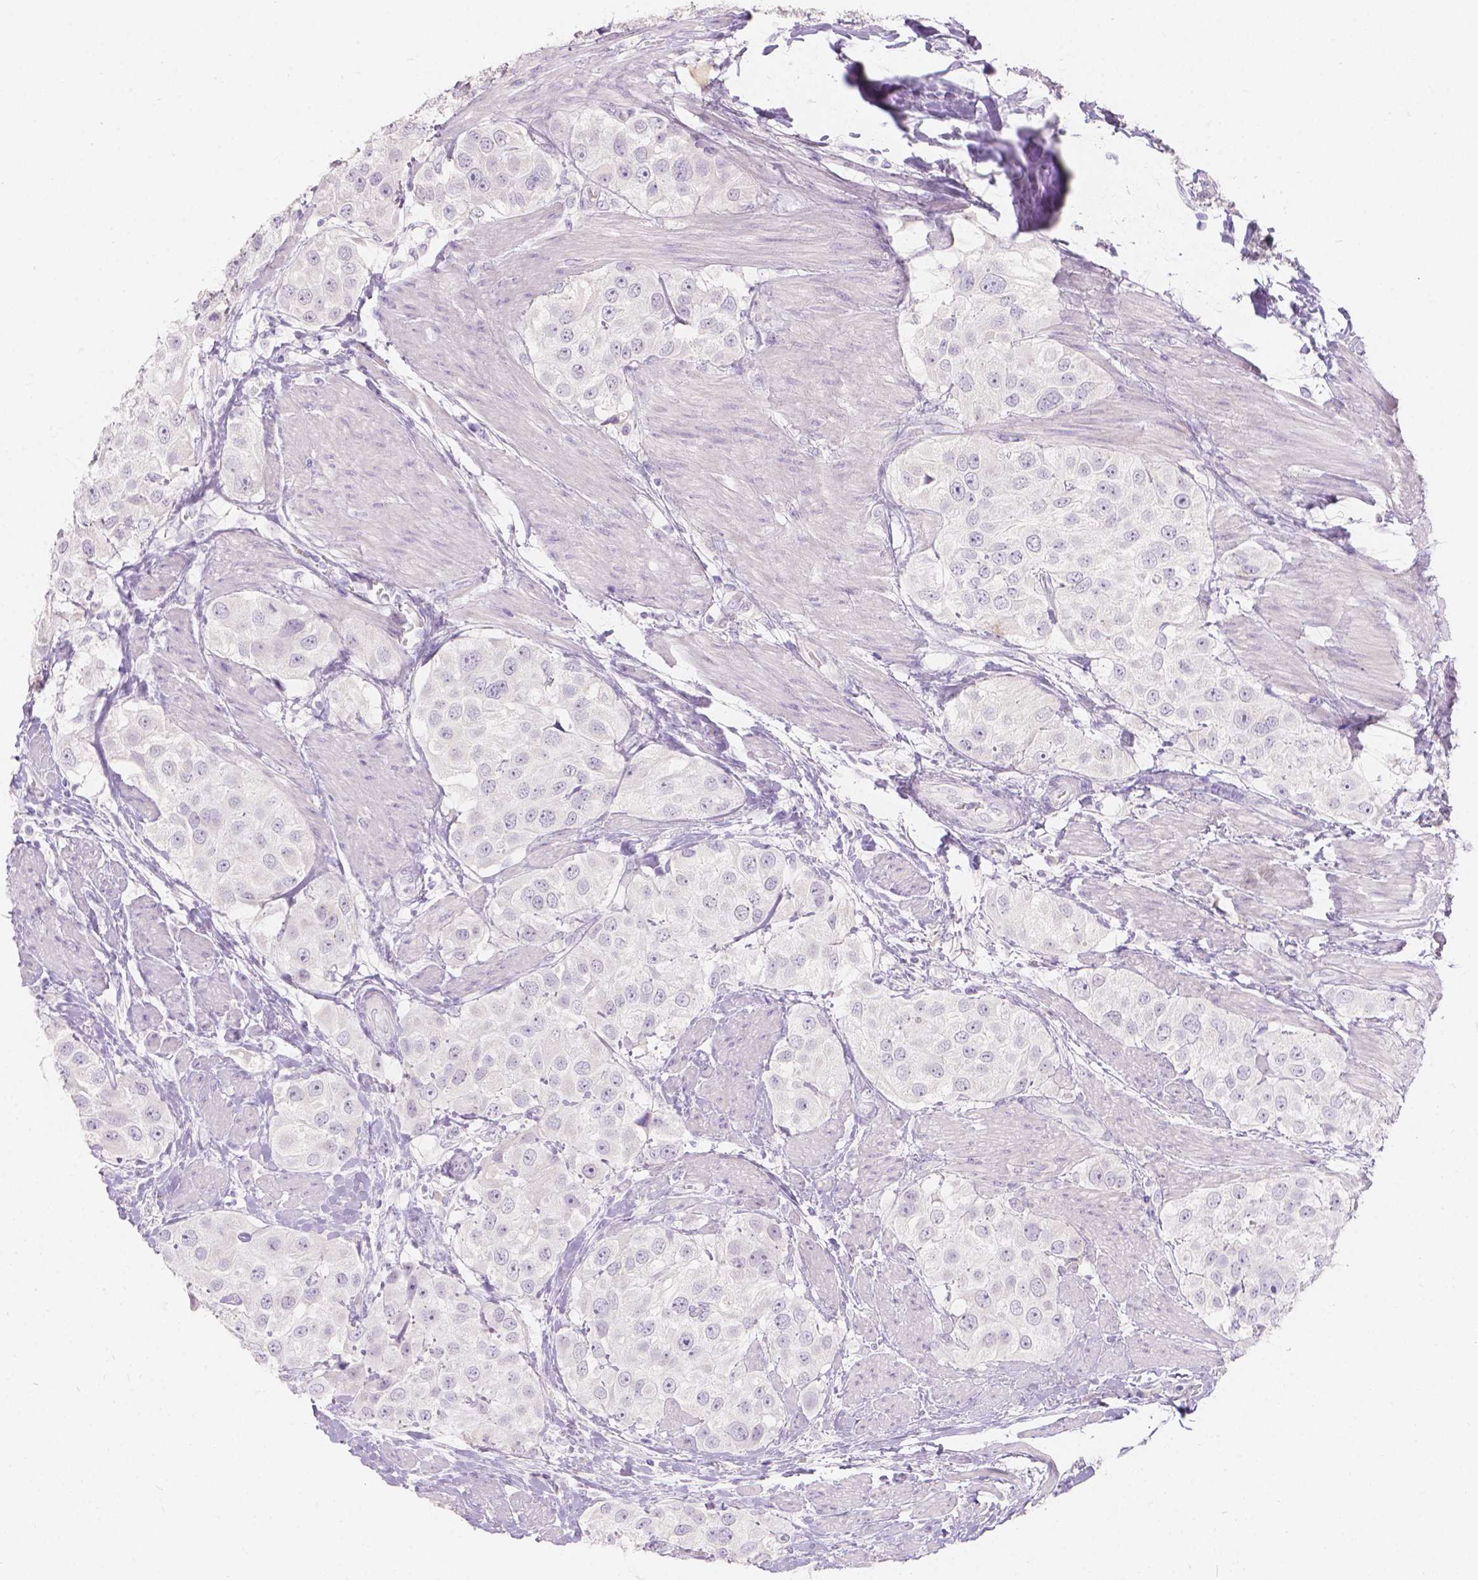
{"staining": {"intensity": "negative", "quantity": "none", "location": "none"}, "tissue": "urothelial cancer", "cell_type": "Tumor cells", "image_type": "cancer", "snomed": [{"axis": "morphology", "description": "Urothelial carcinoma, High grade"}, {"axis": "topography", "description": "Urinary bladder"}], "caption": "High-grade urothelial carcinoma was stained to show a protein in brown. There is no significant staining in tumor cells.", "gene": "HTN3", "patient": {"sex": "female", "age": 64}}